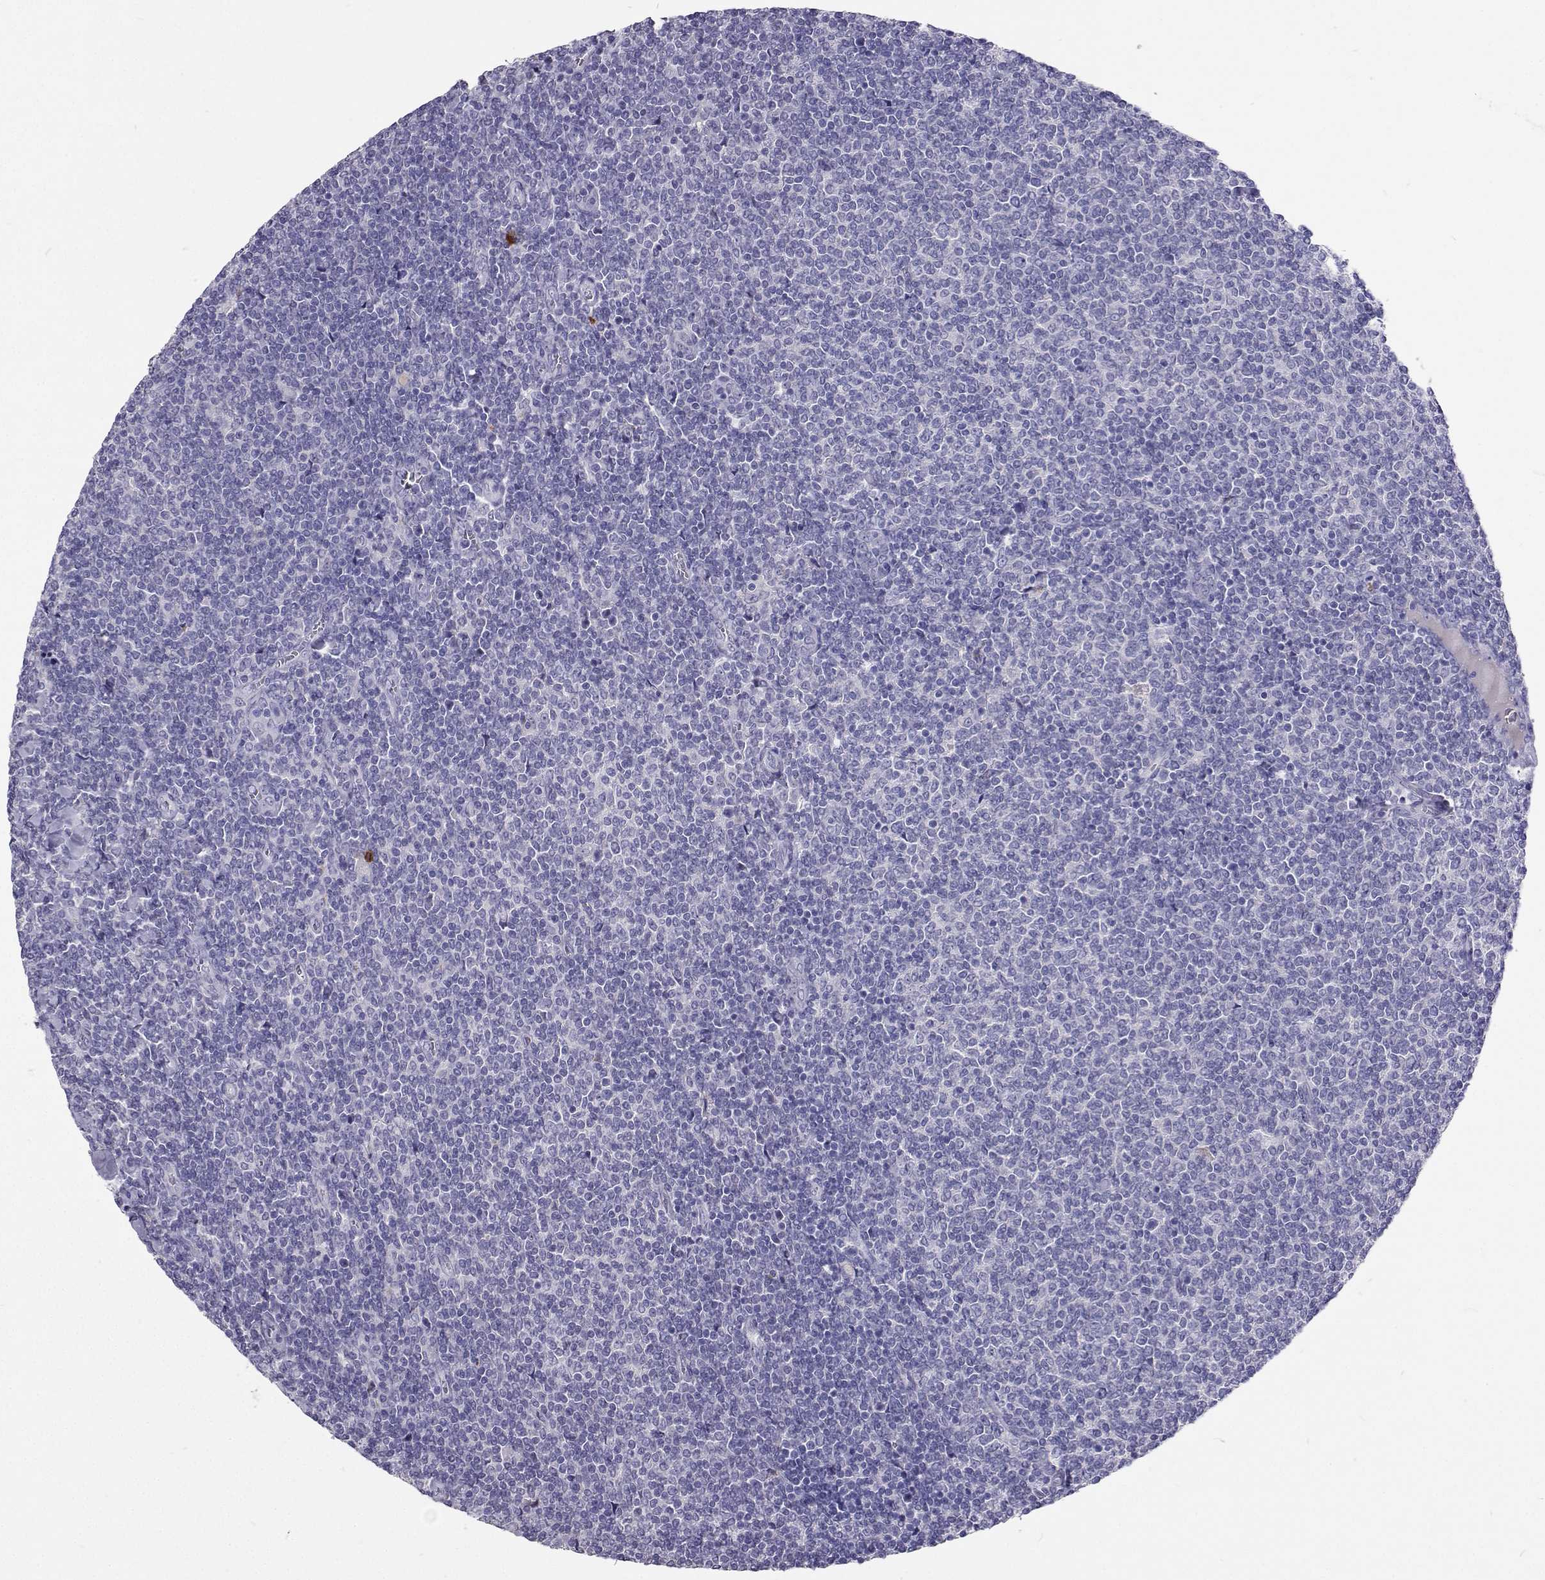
{"staining": {"intensity": "negative", "quantity": "none", "location": "none"}, "tissue": "lymphoma", "cell_type": "Tumor cells", "image_type": "cancer", "snomed": [{"axis": "morphology", "description": "Malignant lymphoma, non-Hodgkin's type, Low grade"}, {"axis": "topography", "description": "Lymph node"}], "caption": "Tumor cells show no significant expression in malignant lymphoma, non-Hodgkin's type (low-grade).", "gene": "CFAP44", "patient": {"sex": "male", "age": 52}}